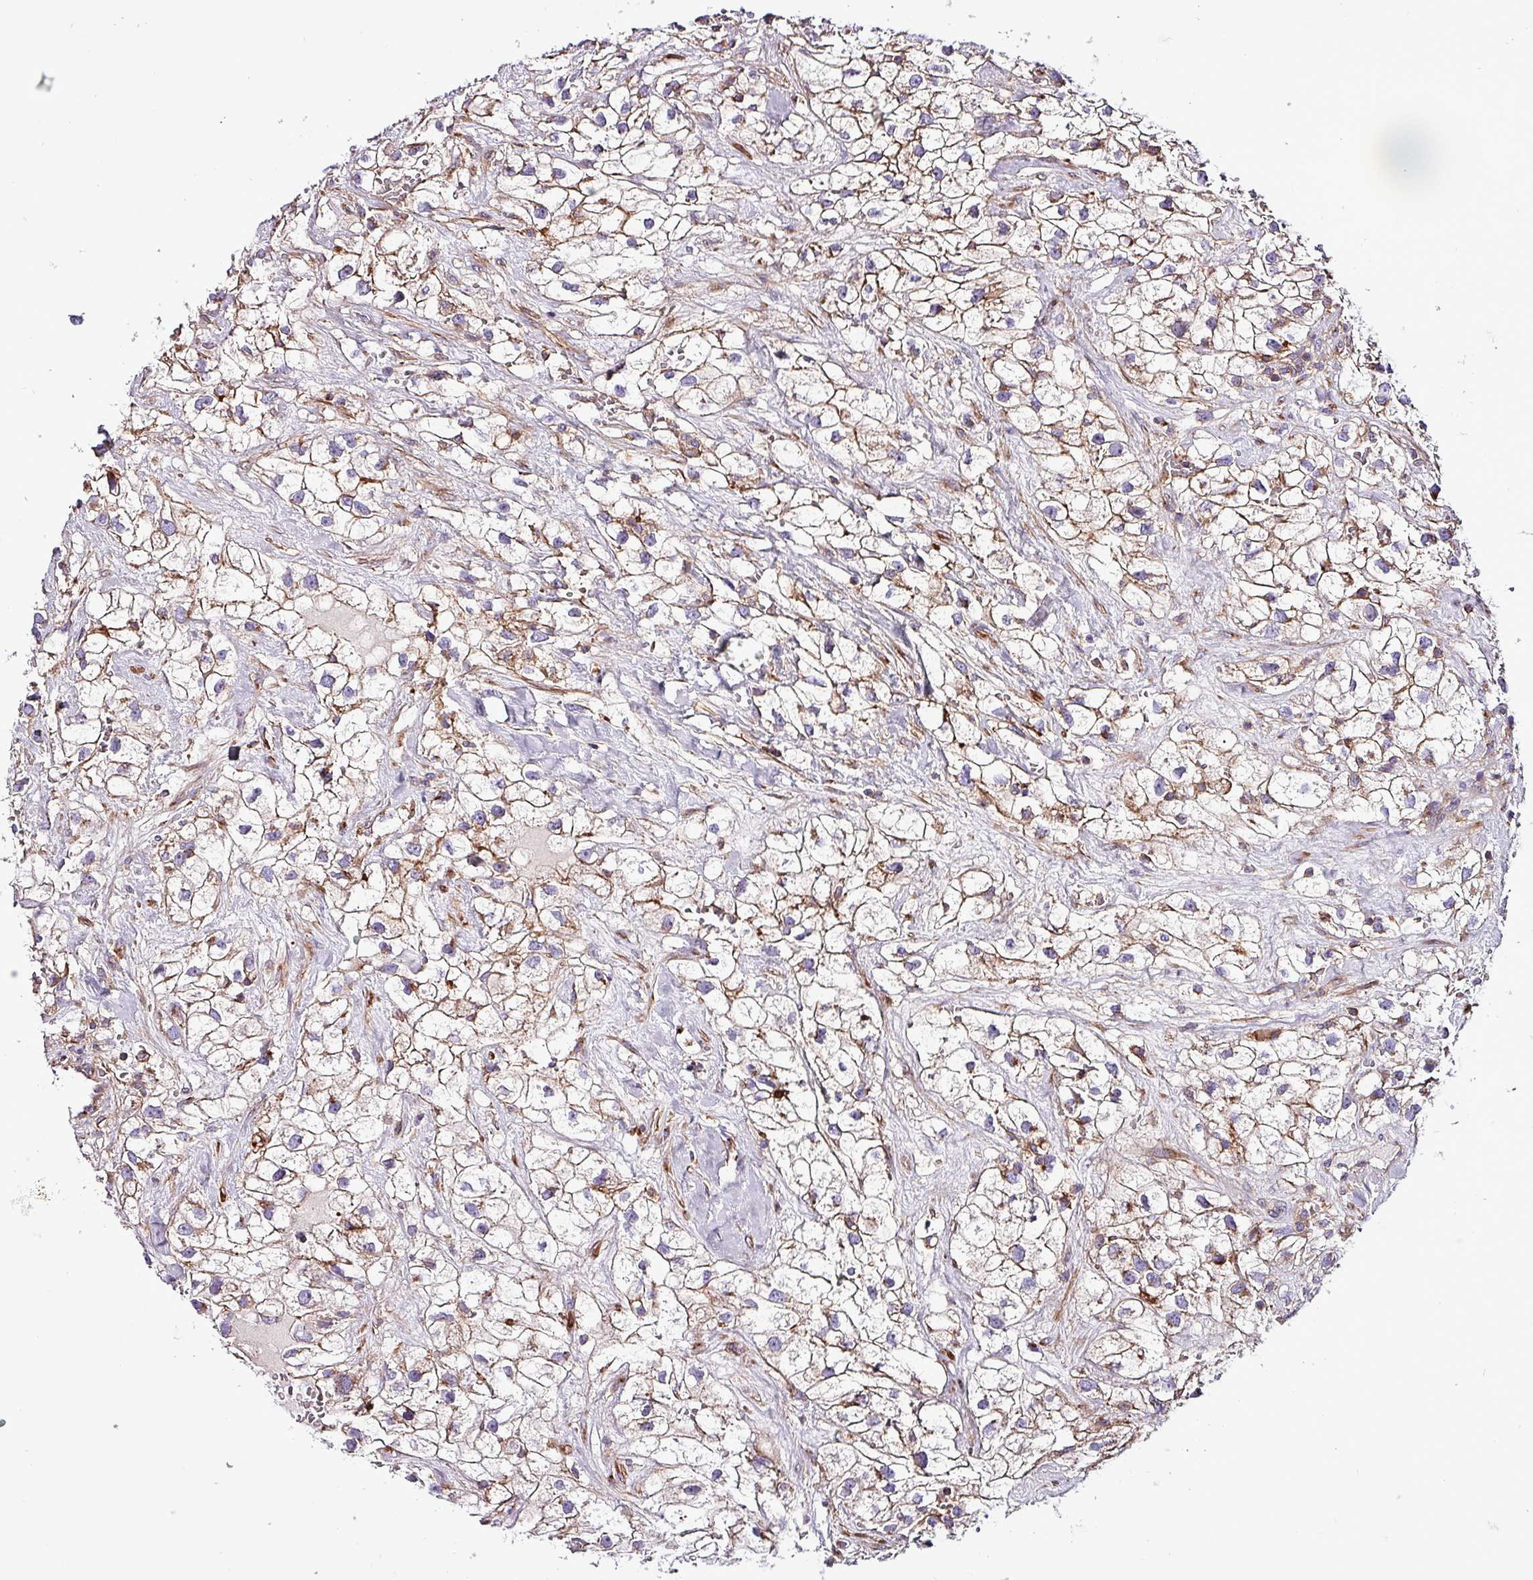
{"staining": {"intensity": "negative", "quantity": "none", "location": "none"}, "tissue": "renal cancer", "cell_type": "Tumor cells", "image_type": "cancer", "snomed": [{"axis": "morphology", "description": "Adenocarcinoma, NOS"}, {"axis": "topography", "description": "Kidney"}], "caption": "Immunohistochemistry (IHC) of renal adenocarcinoma demonstrates no staining in tumor cells.", "gene": "VAMP4", "patient": {"sex": "male", "age": 59}}